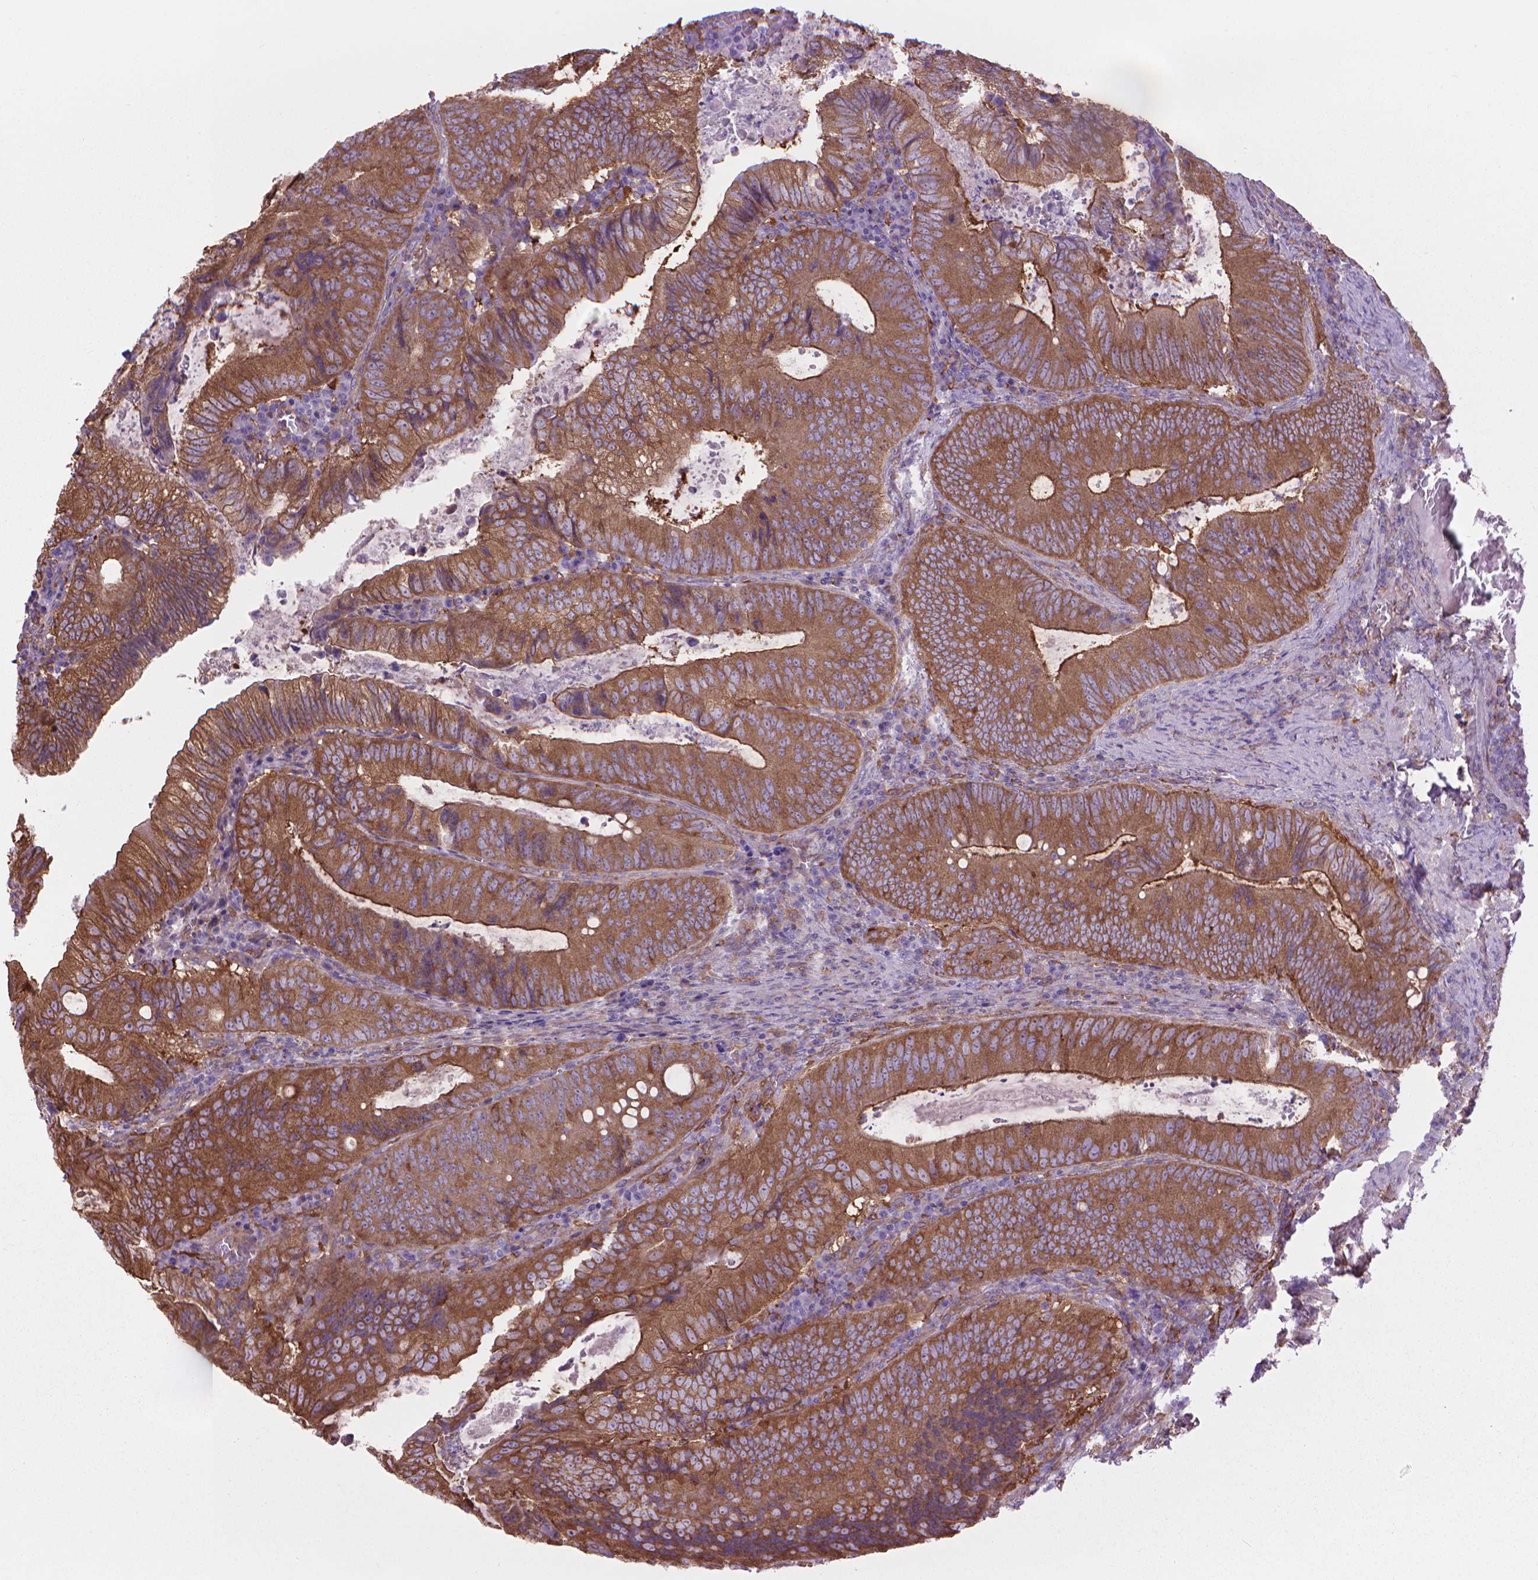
{"staining": {"intensity": "moderate", "quantity": ">75%", "location": "cytoplasmic/membranous"}, "tissue": "colorectal cancer", "cell_type": "Tumor cells", "image_type": "cancer", "snomed": [{"axis": "morphology", "description": "Adenocarcinoma, NOS"}, {"axis": "topography", "description": "Colon"}], "caption": "Colorectal cancer (adenocarcinoma) stained for a protein shows moderate cytoplasmic/membranous positivity in tumor cells. Ihc stains the protein in brown and the nuclei are stained blue.", "gene": "CORO1B", "patient": {"sex": "male", "age": 67}}